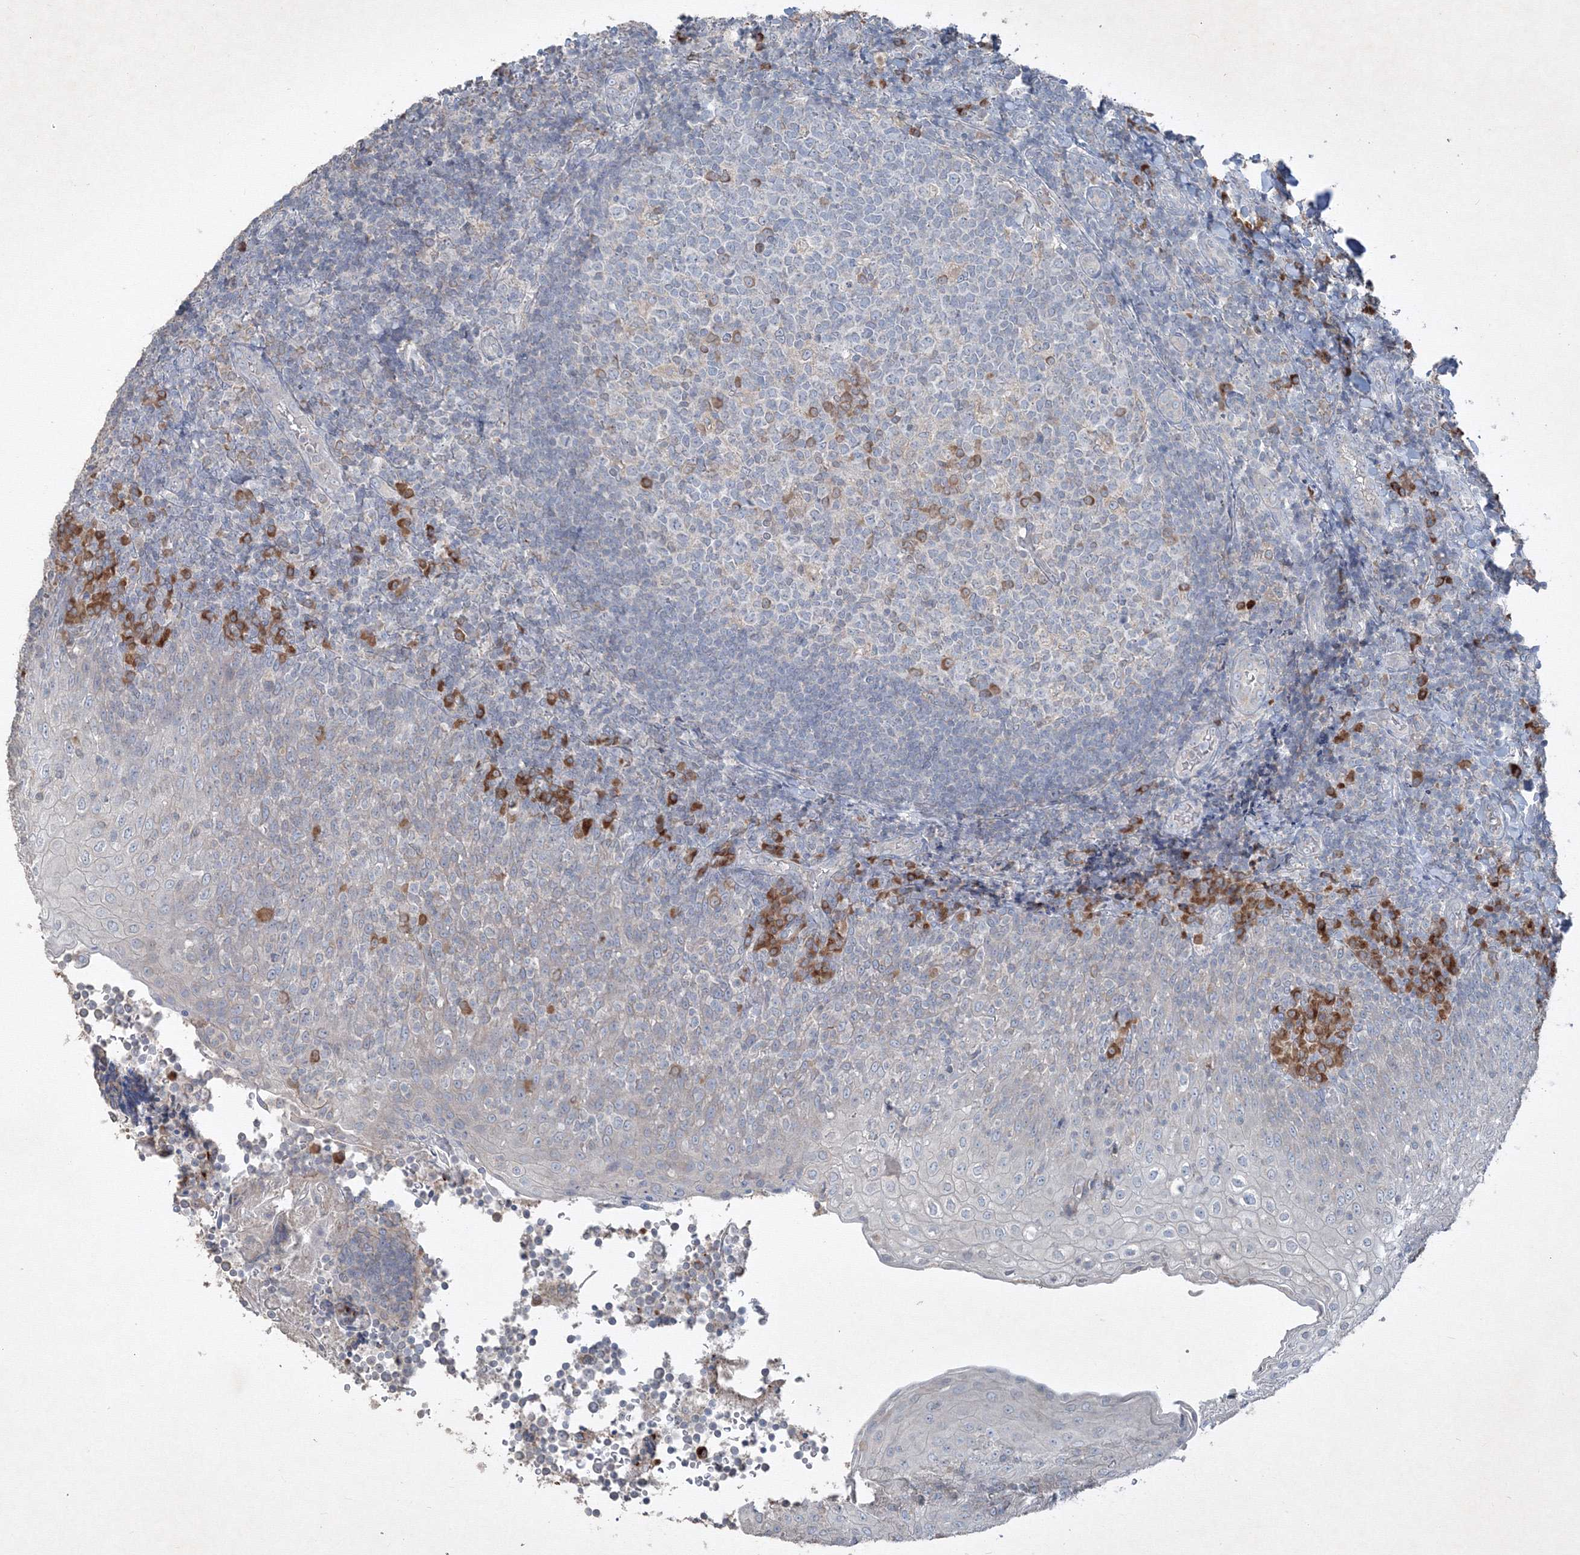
{"staining": {"intensity": "moderate", "quantity": "<25%", "location": "cytoplasmic/membranous"}, "tissue": "tonsil", "cell_type": "Germinal center cells", "image_type": "normal", "snomed": [{"axis": "morphology", "description": "Normal tissue, NOS"}, {"axis": "topography", "description": "Tonsil"}], "caption": "IHC of normal tonsil displays low levels of moderate cytoplasmic/membranous positivity in about <25% of germinal center cells.", "gene": "IFNAR1", "patient": {"sex": "female", "age": 19}}